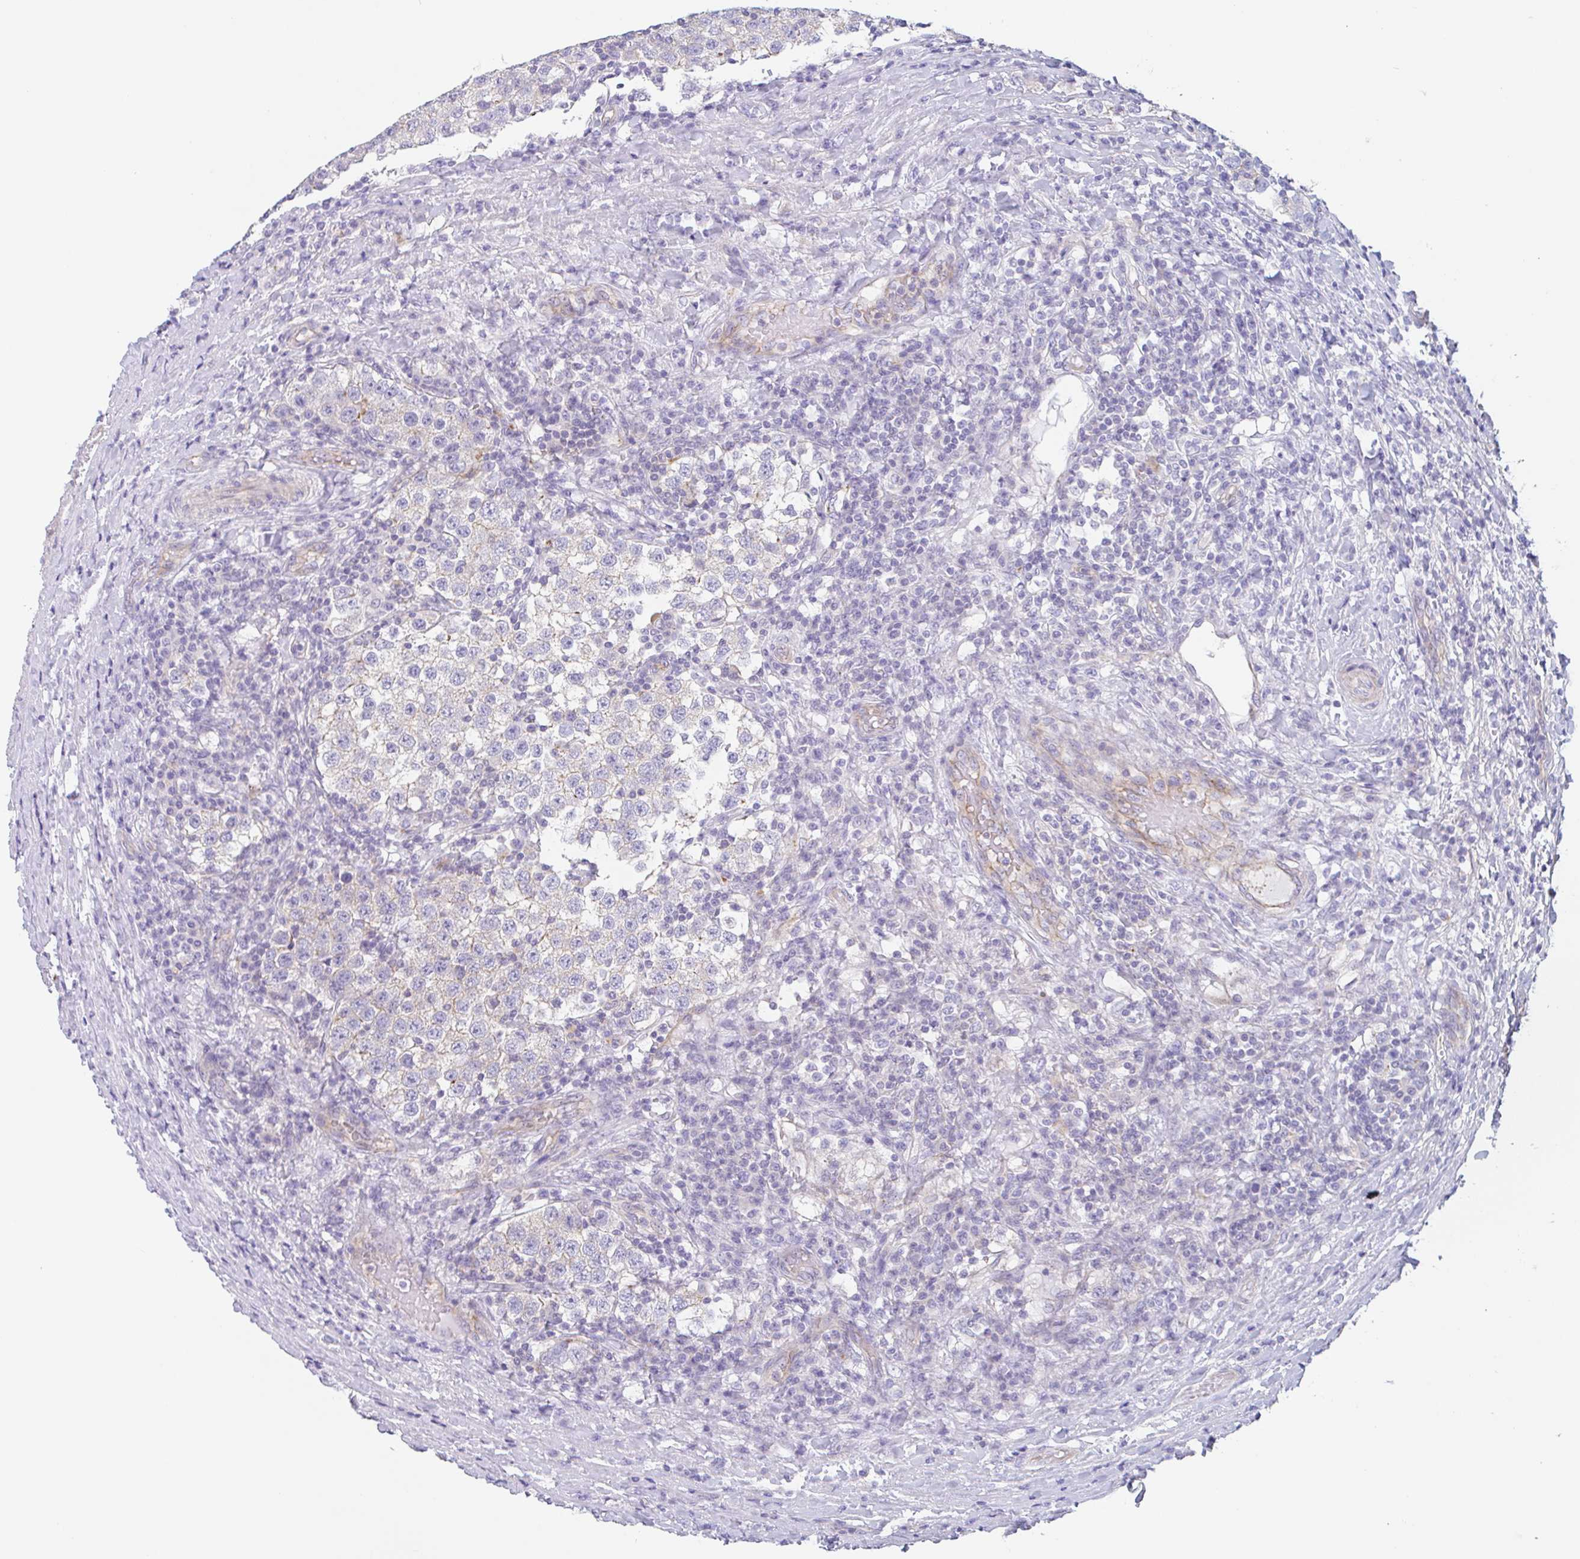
{"staining": {"intensity": "negative", "quantity": "none", "location": "none"}, "tissue": "testis cancer", "cell_type": "Tumor cells", "image_type": "cancer", "snomed": [{"axis": "morphology", "description": "Seminoma, NOS"}, {"axis": "topography", "description": "Testis"}], "caption": "The immunohistochemistry (IHC) image has no significant staining in tumor cells of testis cancer tissue.", "gene": "LENG9", "patient": {"sex": "male", "age": 34}}